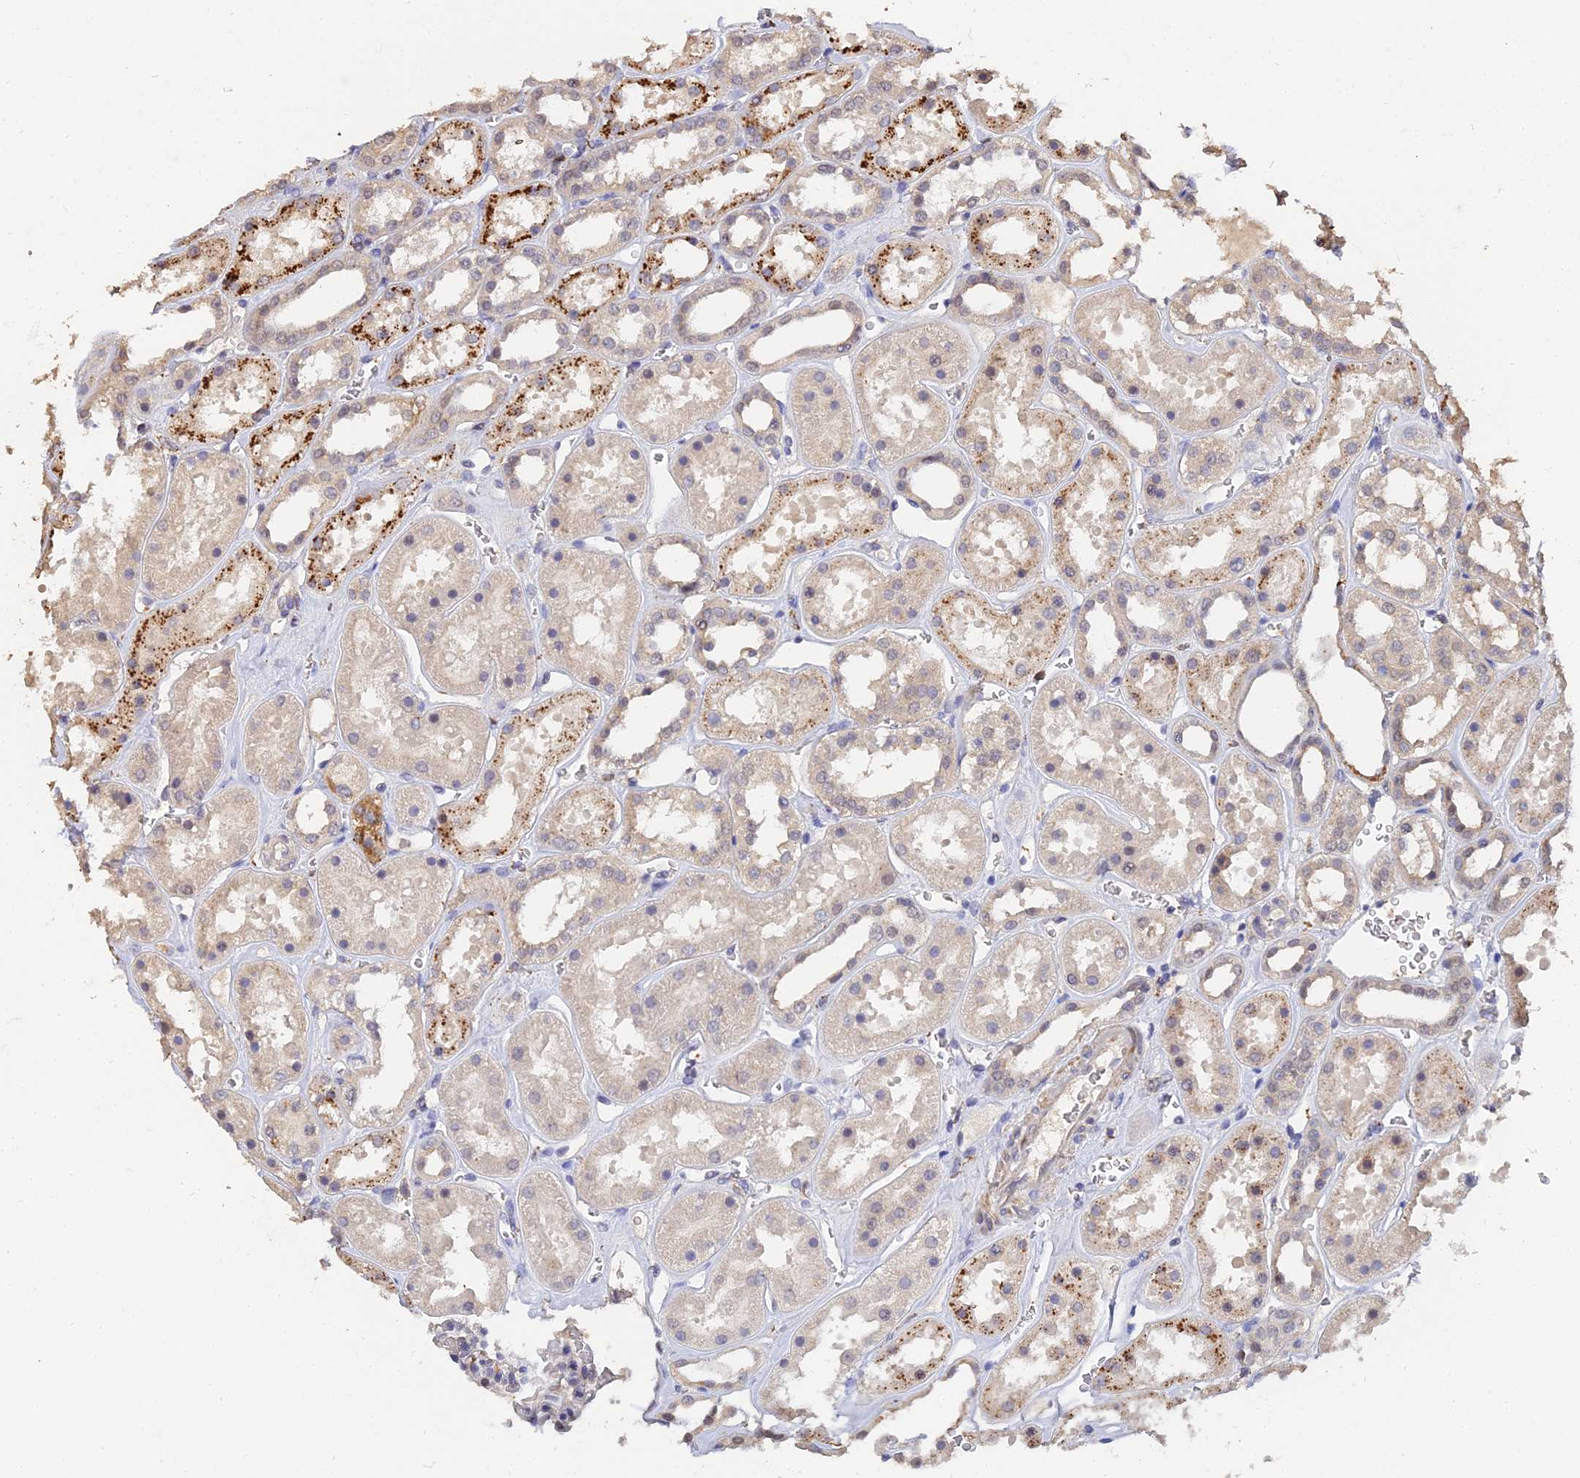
{"staining": {"intensity": "weak", "quantity": "<25%", "location": "cytoplasmic/membranous"}, "tissue": "kidney", "cell_type": "Cells in glomeruli", "image_type": "normal", "snomed": [{"axis": "morphology", "description": "Normal tissue, NOS"}, {"axis": "topography", "description": "Kidney"}], "caption": "Immunohistochemistry micrograph of unremarkable kidney: kidney stained with DAB (3,3'-diaminobenzidine) shows no significant protein positivity in cells in glomeruli. (Immunohistochemistry, brightfield microscopy, high magnification).", "gene": "LSM5", "patient": {"sex": "female", "age": 41}}